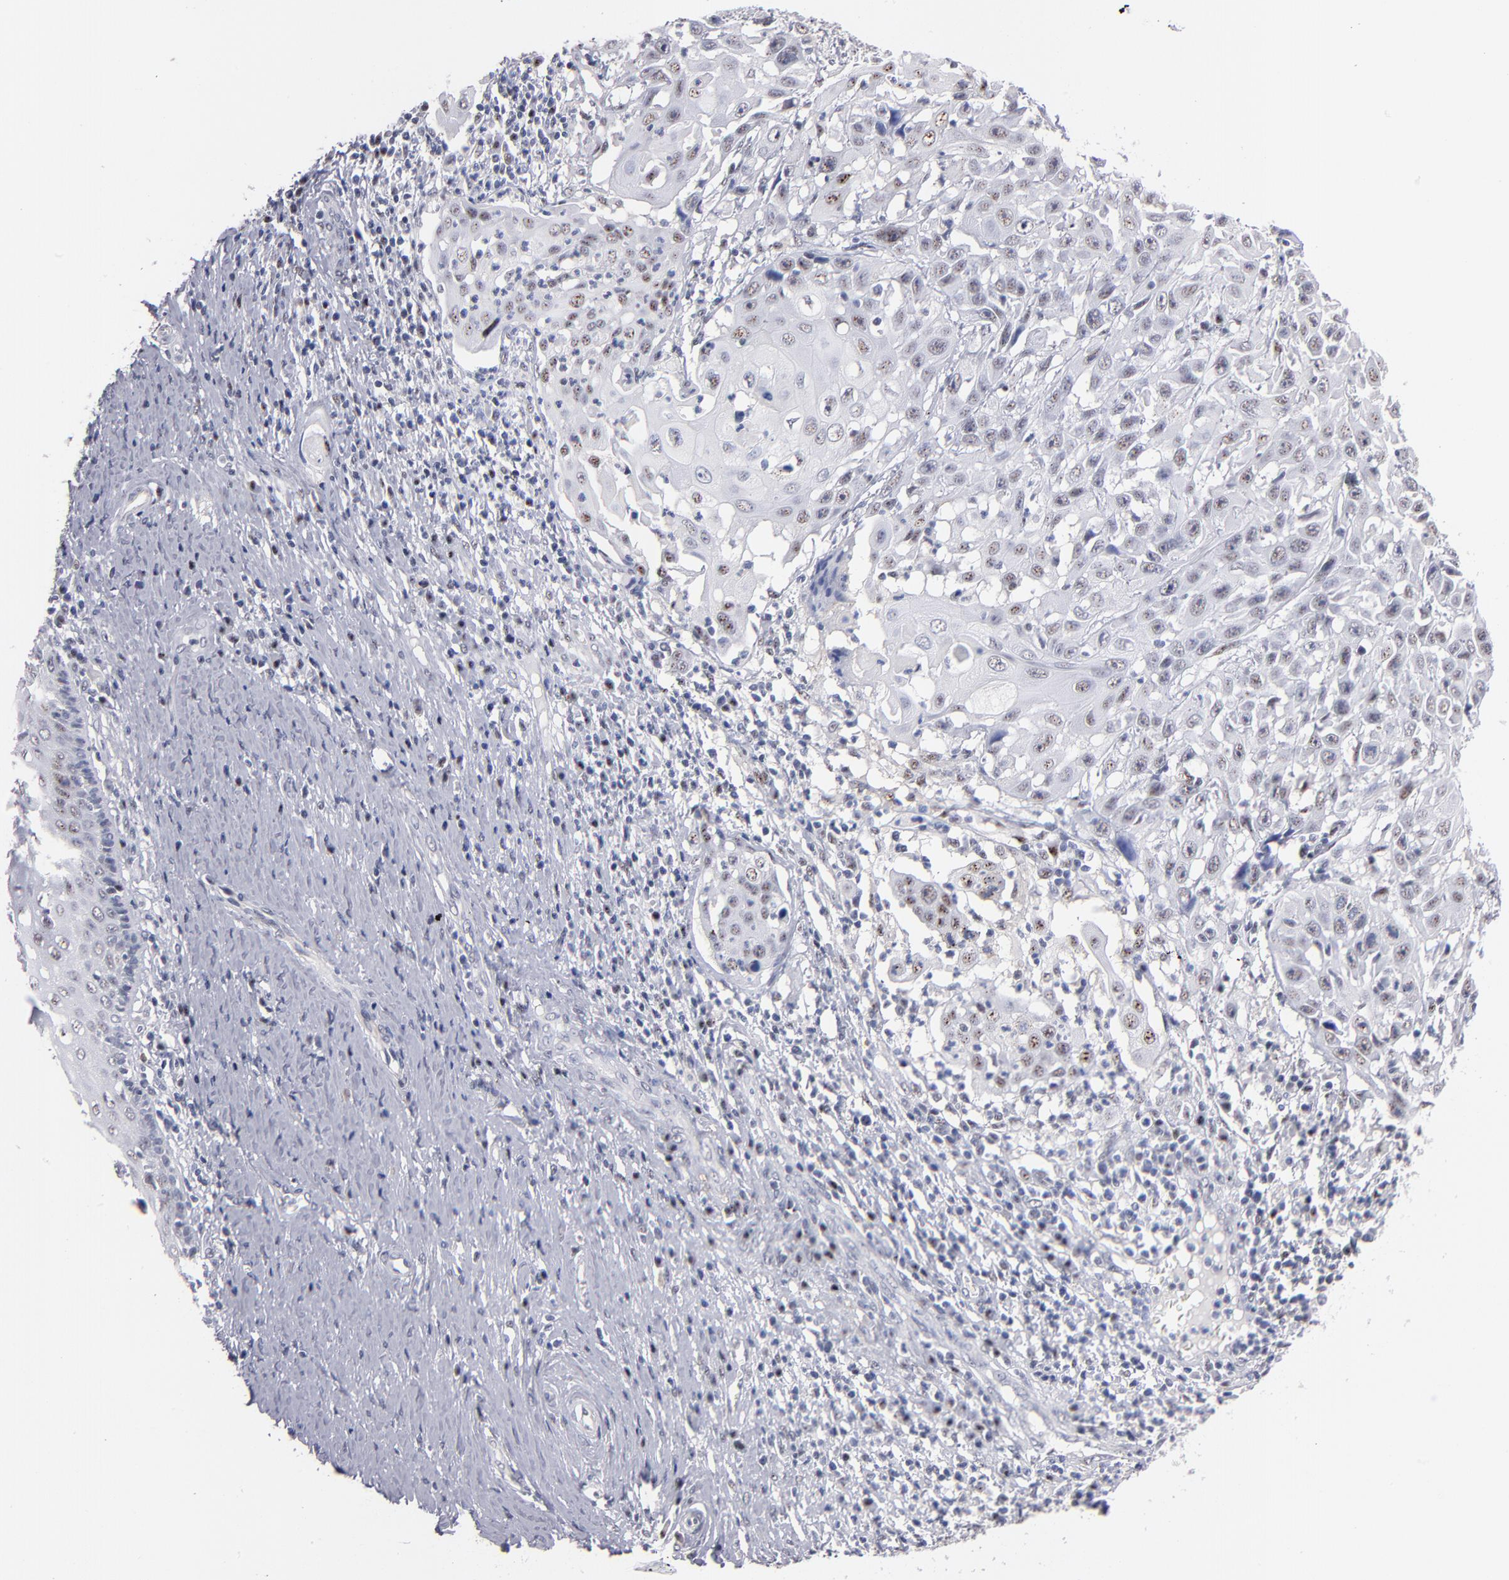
{"staining": {"intensity": "moderate", "quantity": "25%-75%", "location": "nuclear"}, "tissue": "cervical cancer", "cell_type": "Tumor cells", "image_type": "cancer", "snomed": [{"axis": "morphology", "description": "Squamous cell carcinoma, NOS"}, {"axis": "topography", "description": "Cervix"}], "caption": "Cervical cancer stained with DAB (3,3'-diaminobenzidine) immunohistochemistry (IHC) reveals medium levels of moderate nuclear expression in about 25%-75% of tumor cells. Nuclei are stained in blue.", "gene": "RAF1", "patient": {"sex": "female", "age": 39}}